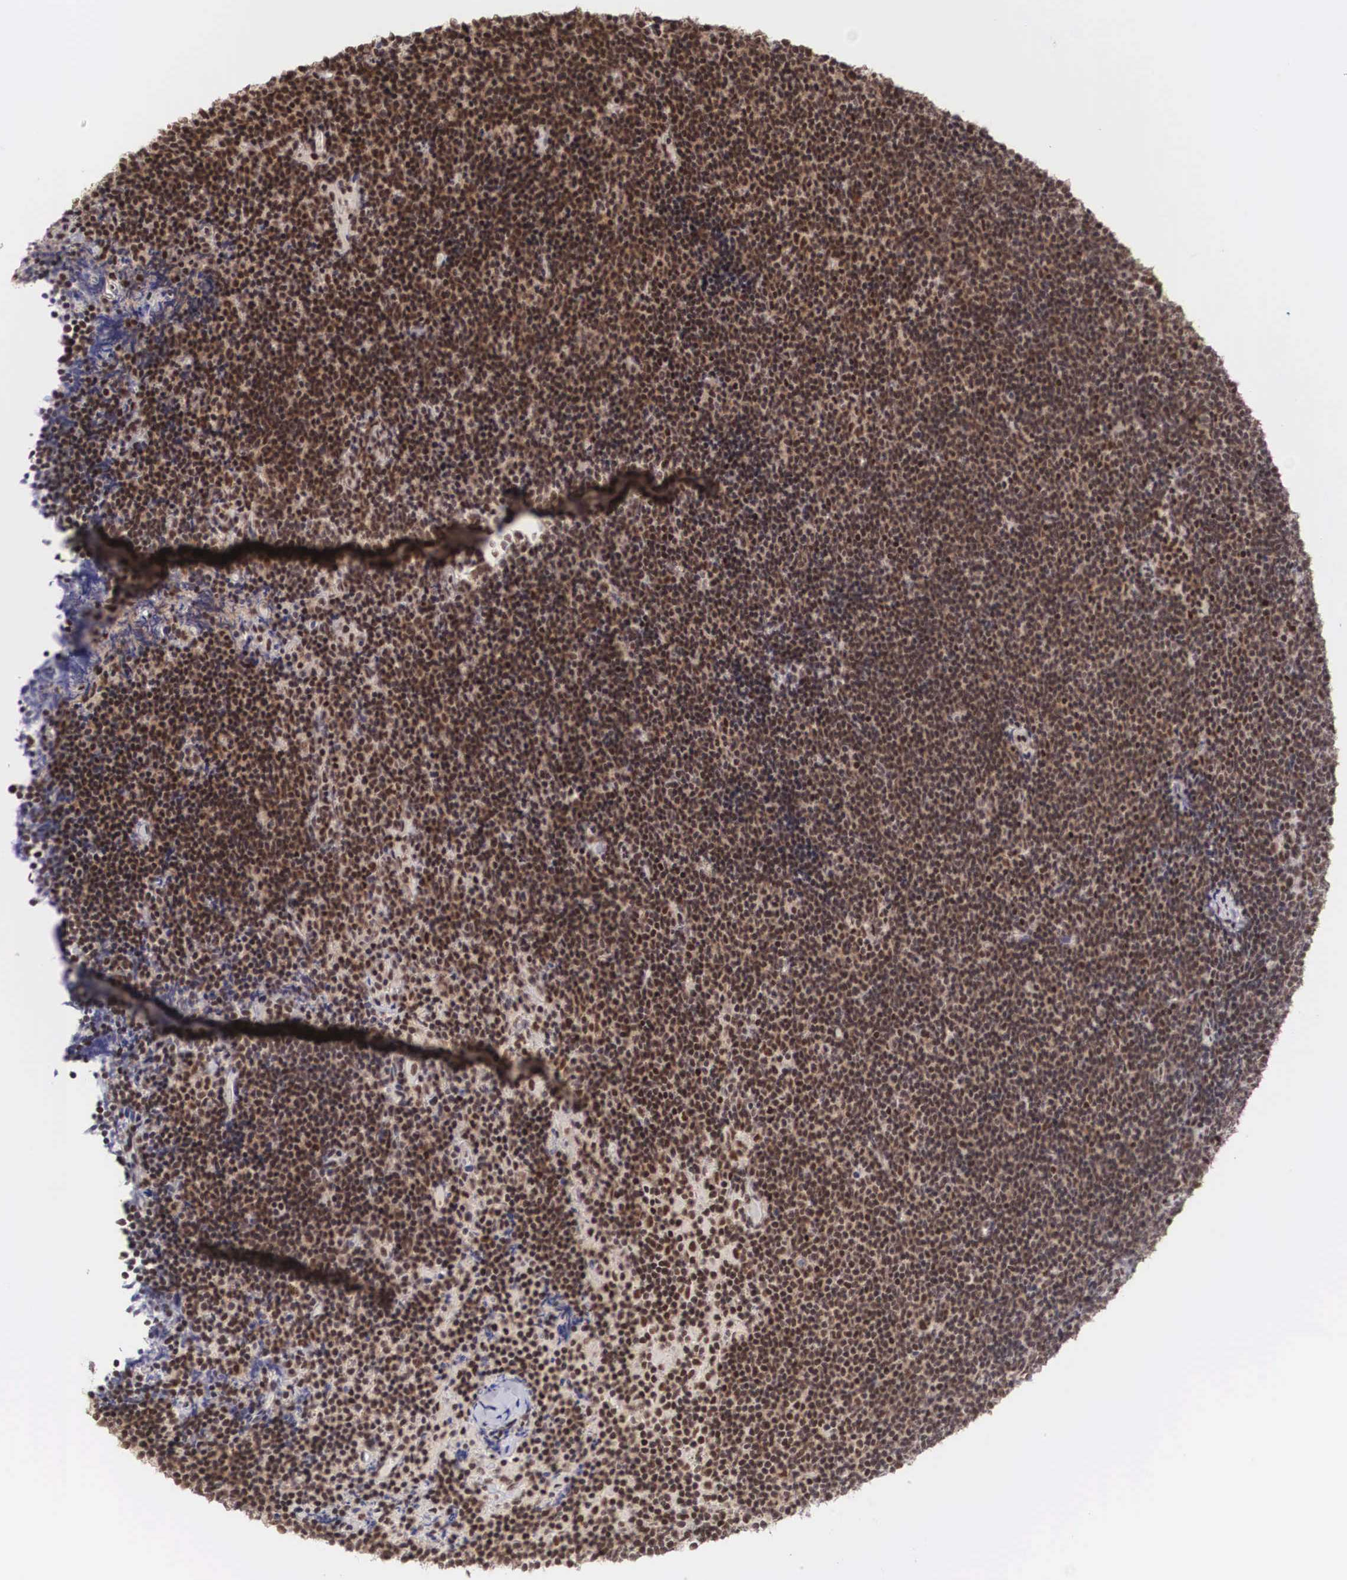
{"staining": {"intensity": "moderate", "quantity": ">75%", "location": "cytoplasmic/membranous,nuclear"}, "tissue": "lymphoma", "cell_type": "Tumor cells", "image_type": "cancer", "snomed": [{"axis": "morphology", "description": "Malignant lymphoma, non-Hodgkin's type, Low grade"}, {"axis": "topography", "description": "Lymph node"}], "caption": "This photomicrograph displays malignant lymphoma, non-Hodgkin's type (low-grade) stained with immunohistochemistry (IHC) to label a protein in brown. The cytoplasmic/membranous and nuclear of tumor cells show moderate positivity for the protein. Nuclei are counter-stained blue.", "gene": "HTATSF1", "patient": {"sex": "female", "age": 51}}